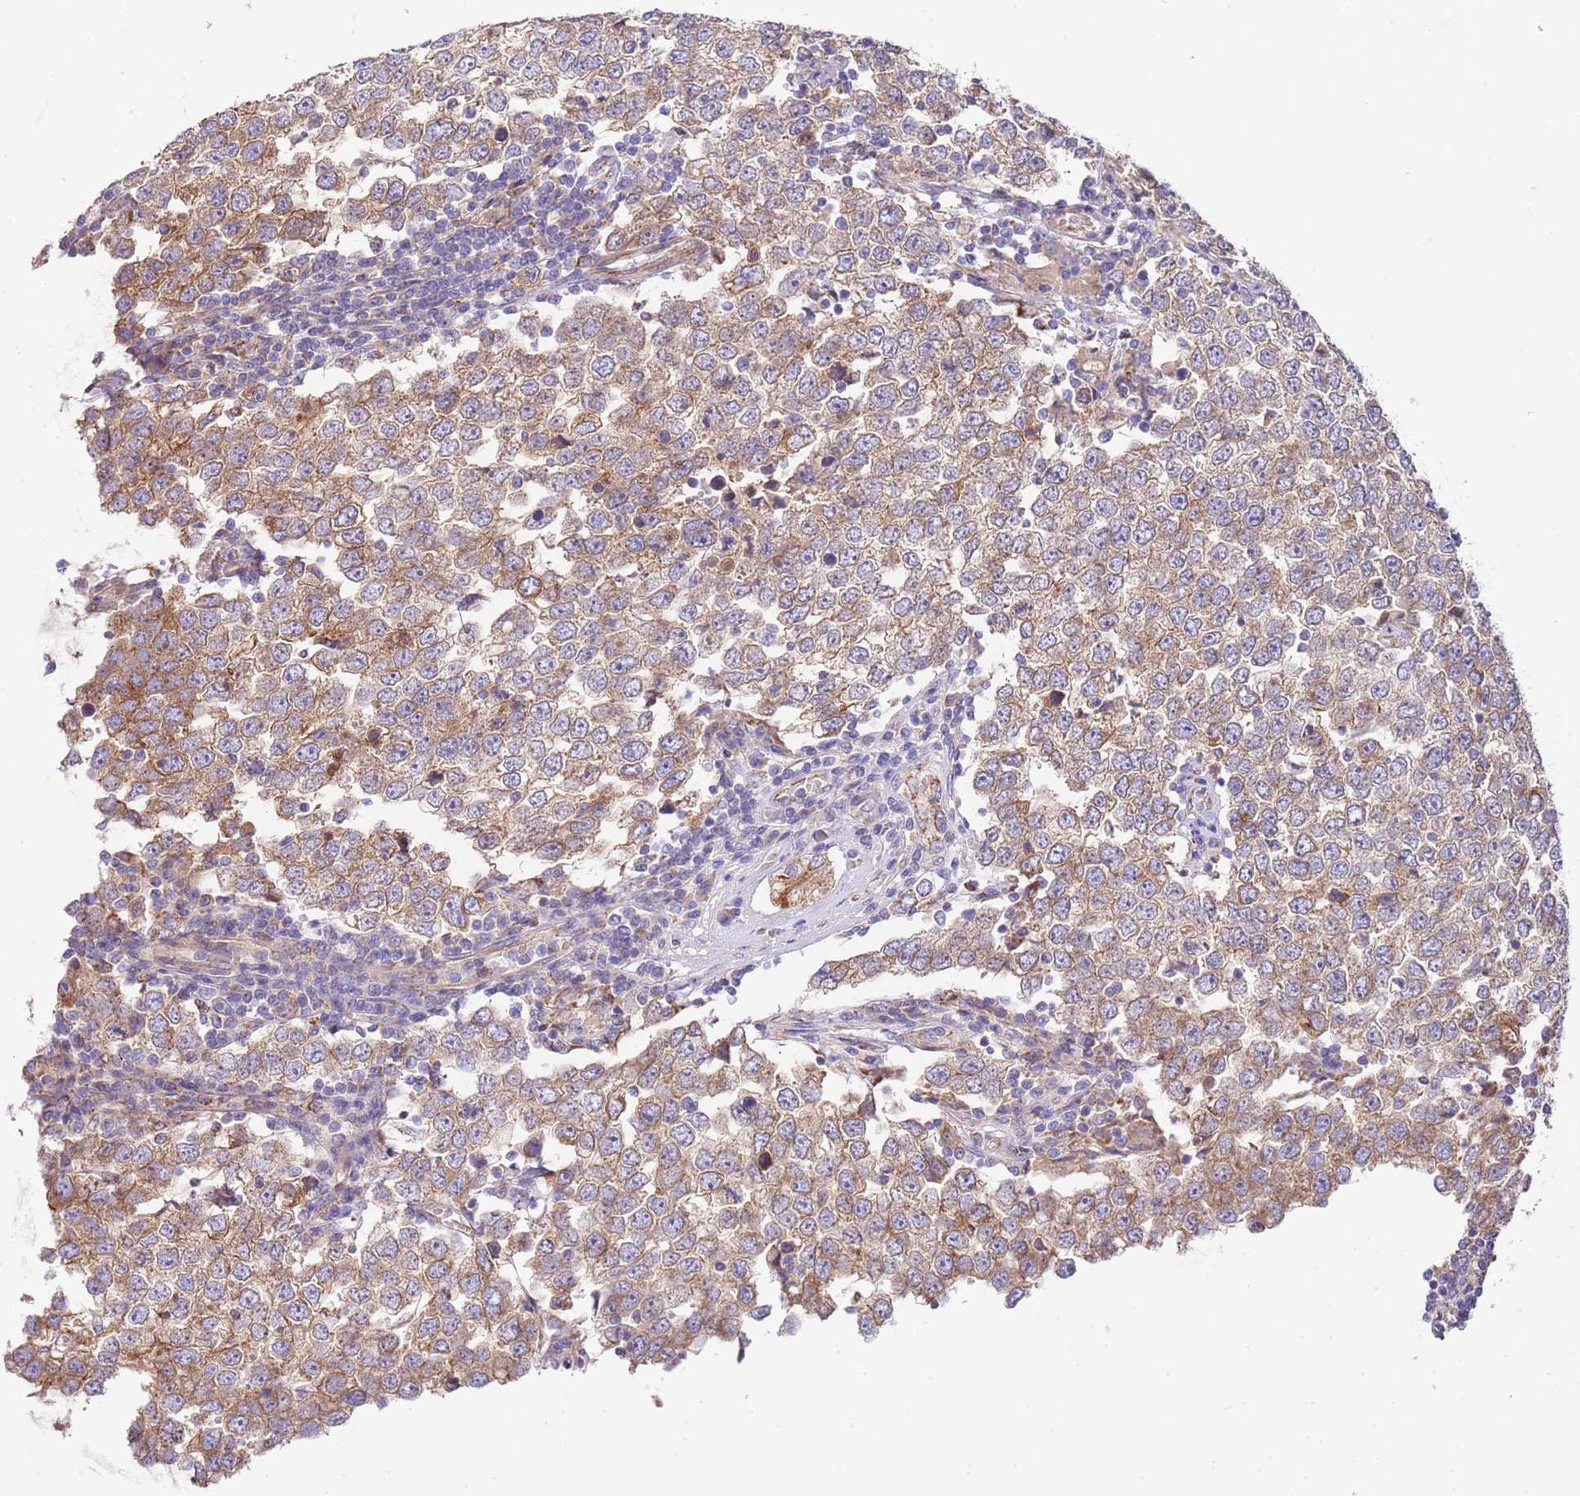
{"staining": {"intensity": "moderate", "quantity": ">75%", "location": "cytoplasmic/membranous"}, "tissue": "testis cancer", "cell_type": "Tumor cells", "image_type": "cancer", "snomed": [{"axis": "morphology", "description": "Seminoma, NOS"}, {"axis": "morphology", "description": "Carcinoma, Embryonal, NOS"}, {"axis": "topography", "description": "Testis"}], "caption": "Protein expression analysis of embryonal carcinoma (testis) shows moderate cytoplasmic/membranous expression in approximately >75% of tumor cells. (Brightfield microscopy of DAB IHC at high magnification).", "gene": "DOCK6", "patient": {"sex": "male", "age": 28}}